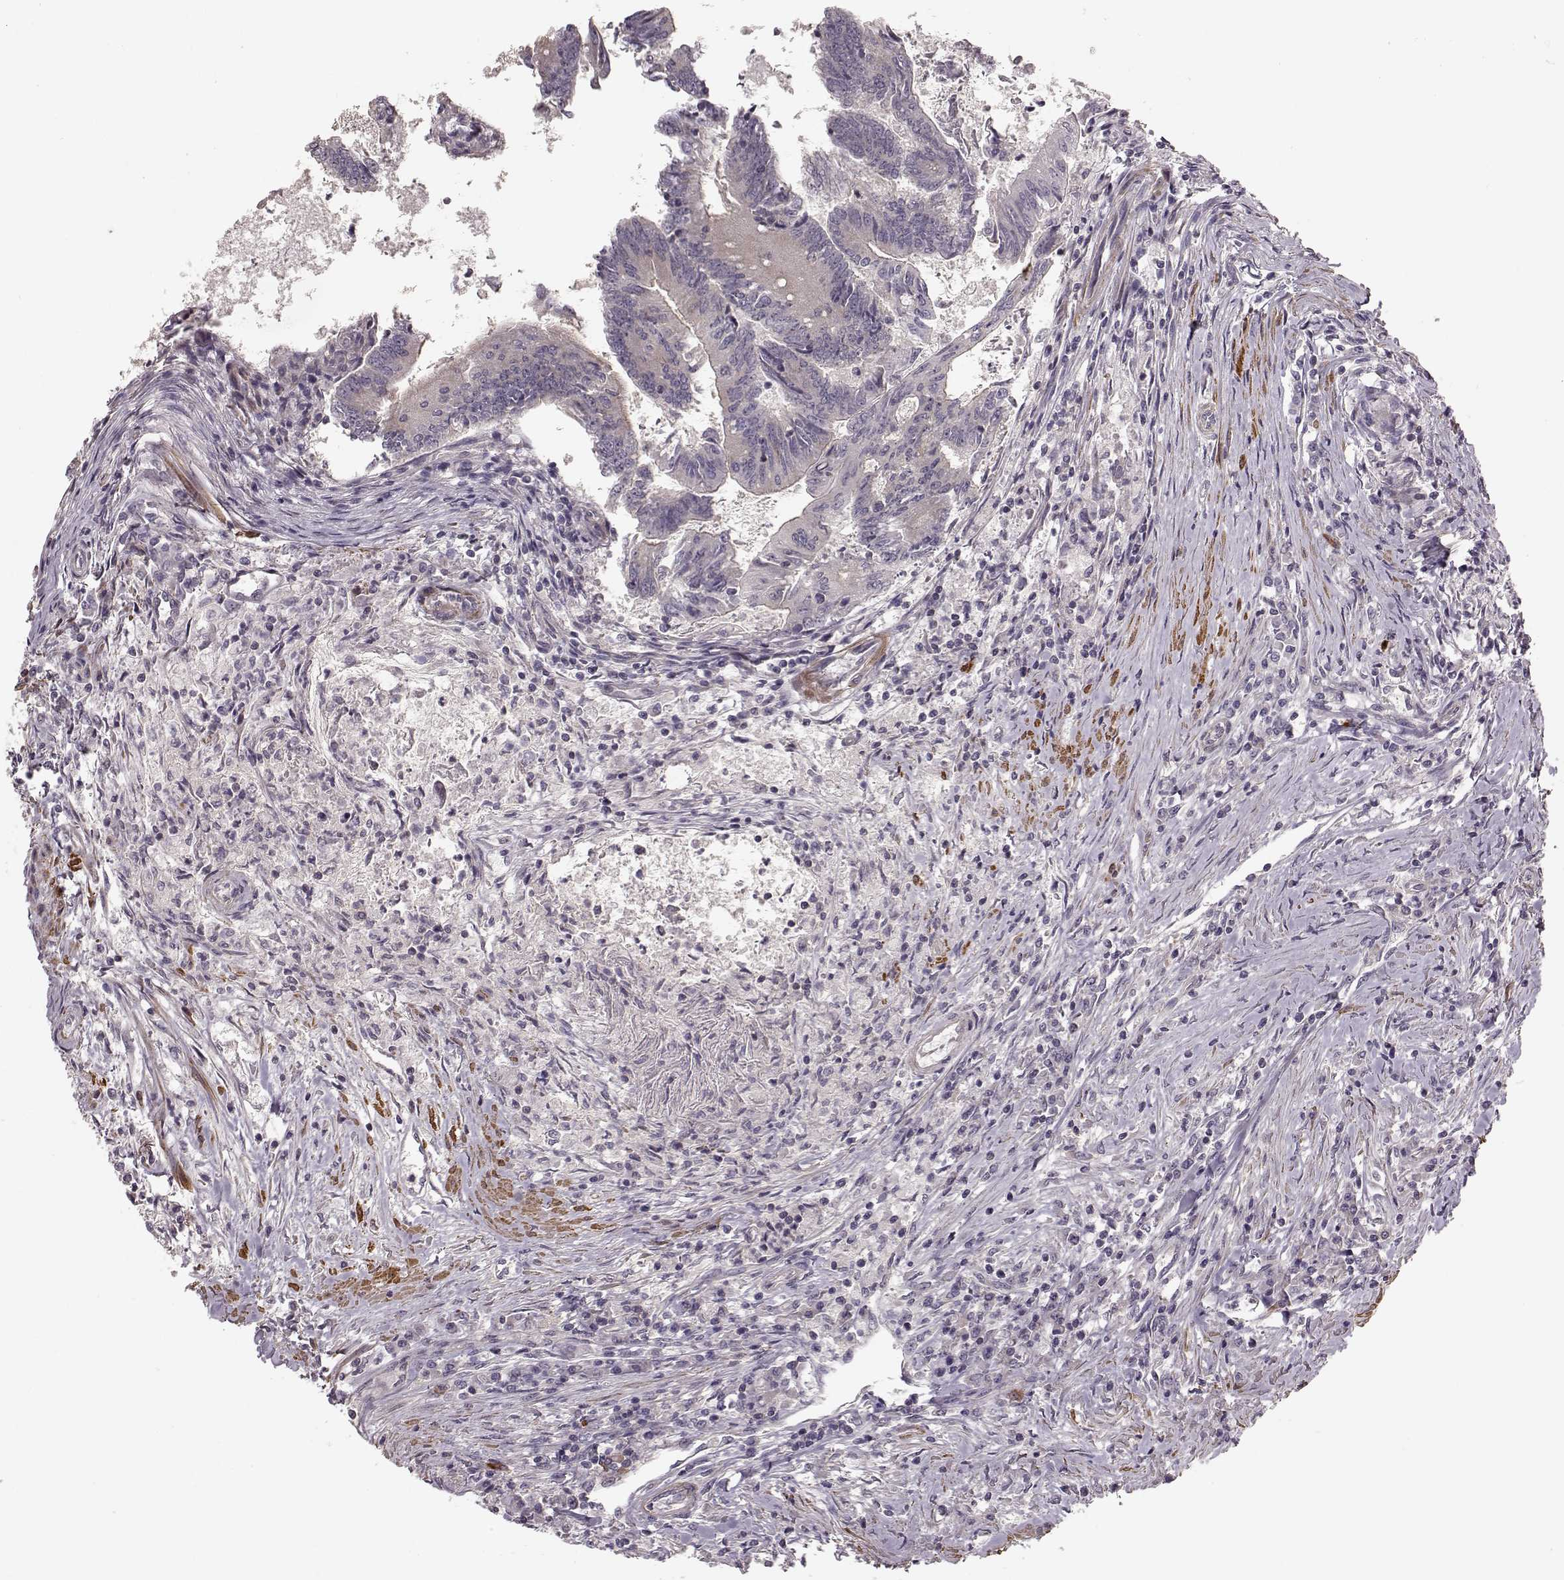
{"staining": {"intensity": "negative", "quantity": "none", "location": "none"}, "tissue": "colorectal cancer", "cell_type": "Tumor cells", "image_type": "cancer", "snomed": [{"axis": "morphology", "description": "Adenocarcinoma, NOS"}, {"axis": "topography", "description": "Colon"}], "caption": "This is a image of immunohistochemistry staining of adenocarcinoma (colorectal), which shows no expression in tumor cells.", "gene": "SLAIN2", "patient": {"sex": "female", "age": 70}}